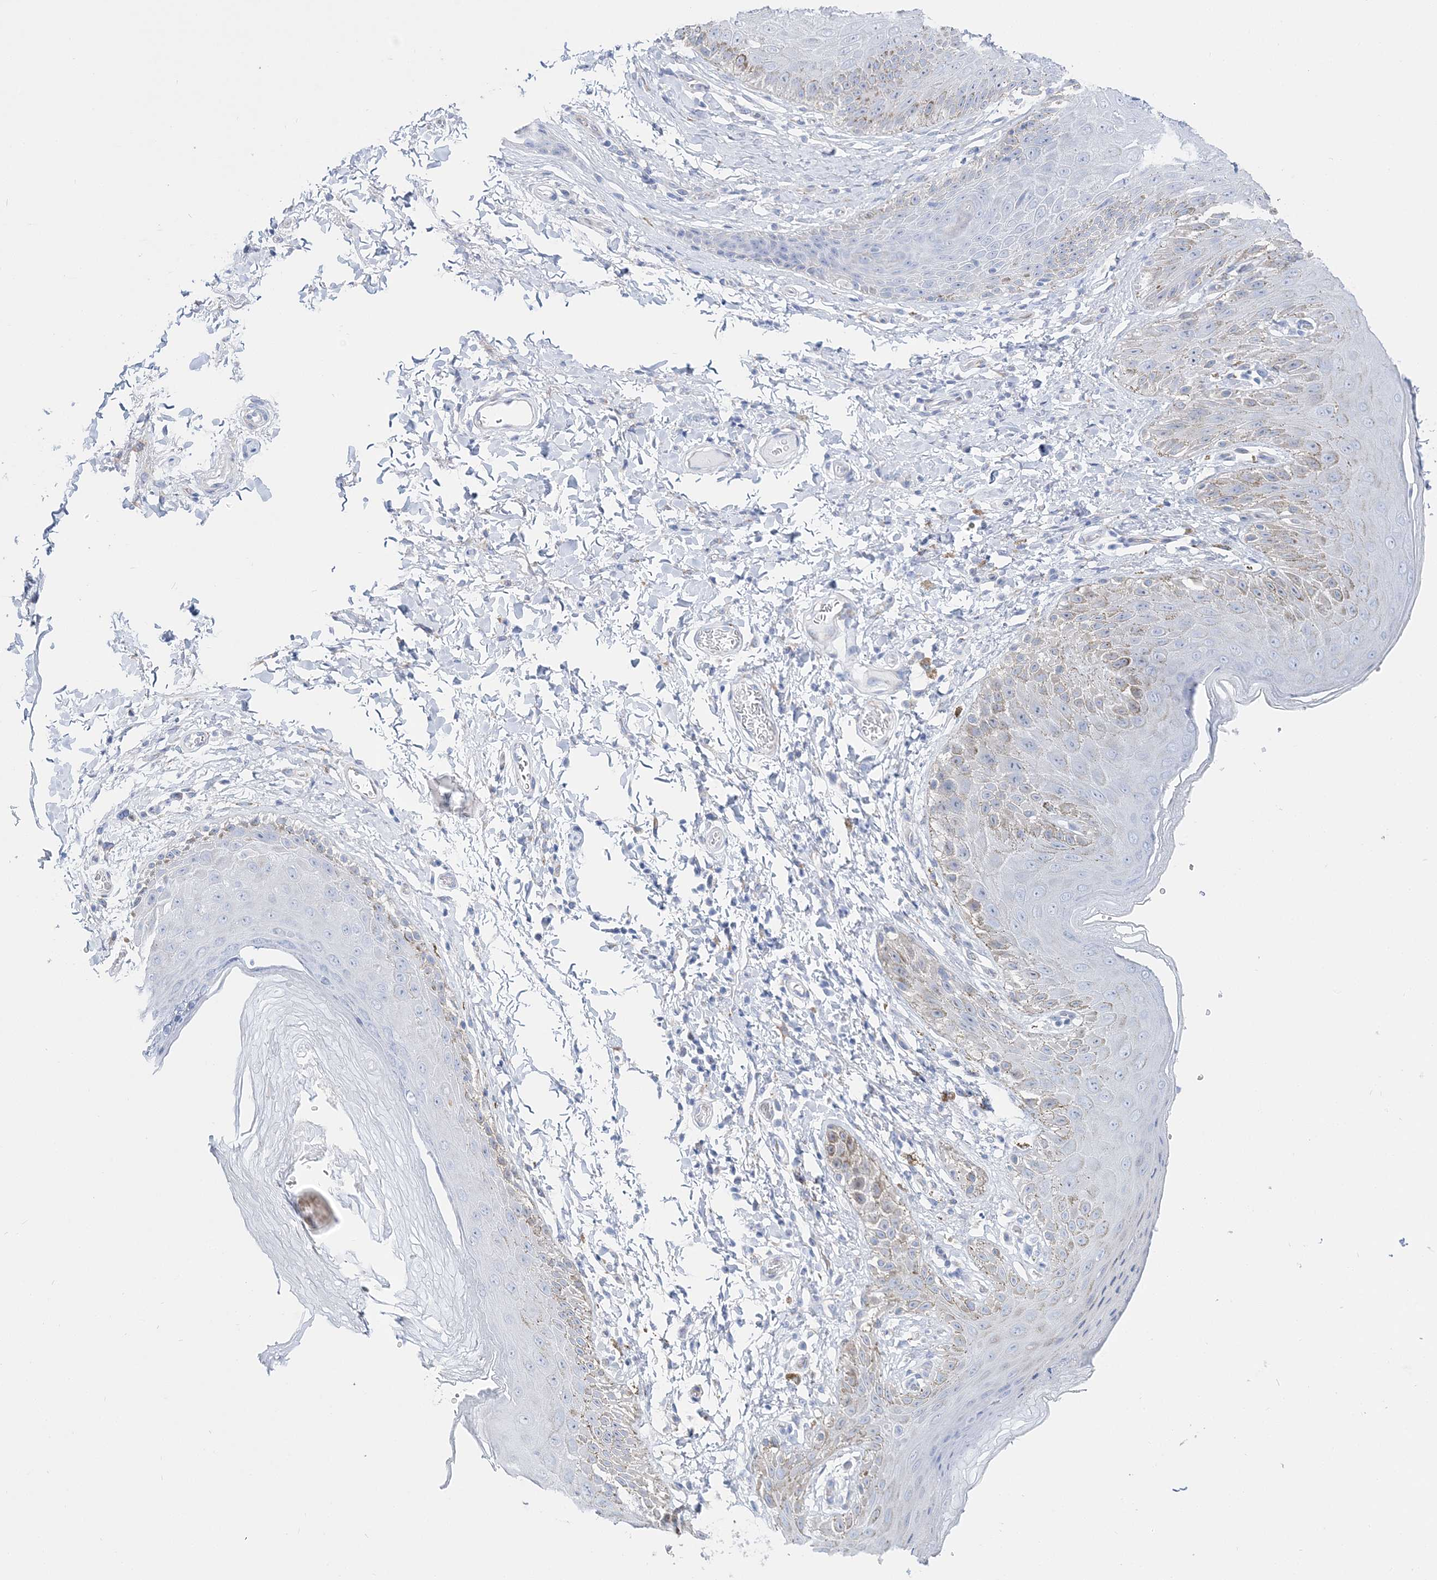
{"staining": {"intensity": "weak", "quantity": "25%-75%", "location": "cytoplasmic/membranous"}, "tissue": "skin", "cell_type": "Epidermal cells", "image_type": "normal", "snomed": [{"axis": "morphology", "description": "Normal tissue, NOS"}, {"axis": "topography", "description": "Anal"}], "caption": "Benign skin demonstrates weak cytoplasmic/membranous positivity in approximately 25%-75% of epidermal cells, visualized by immunohistochemistry.", "gene": "TSPYL6", "patient": {"sex": "male", "age": 44}}